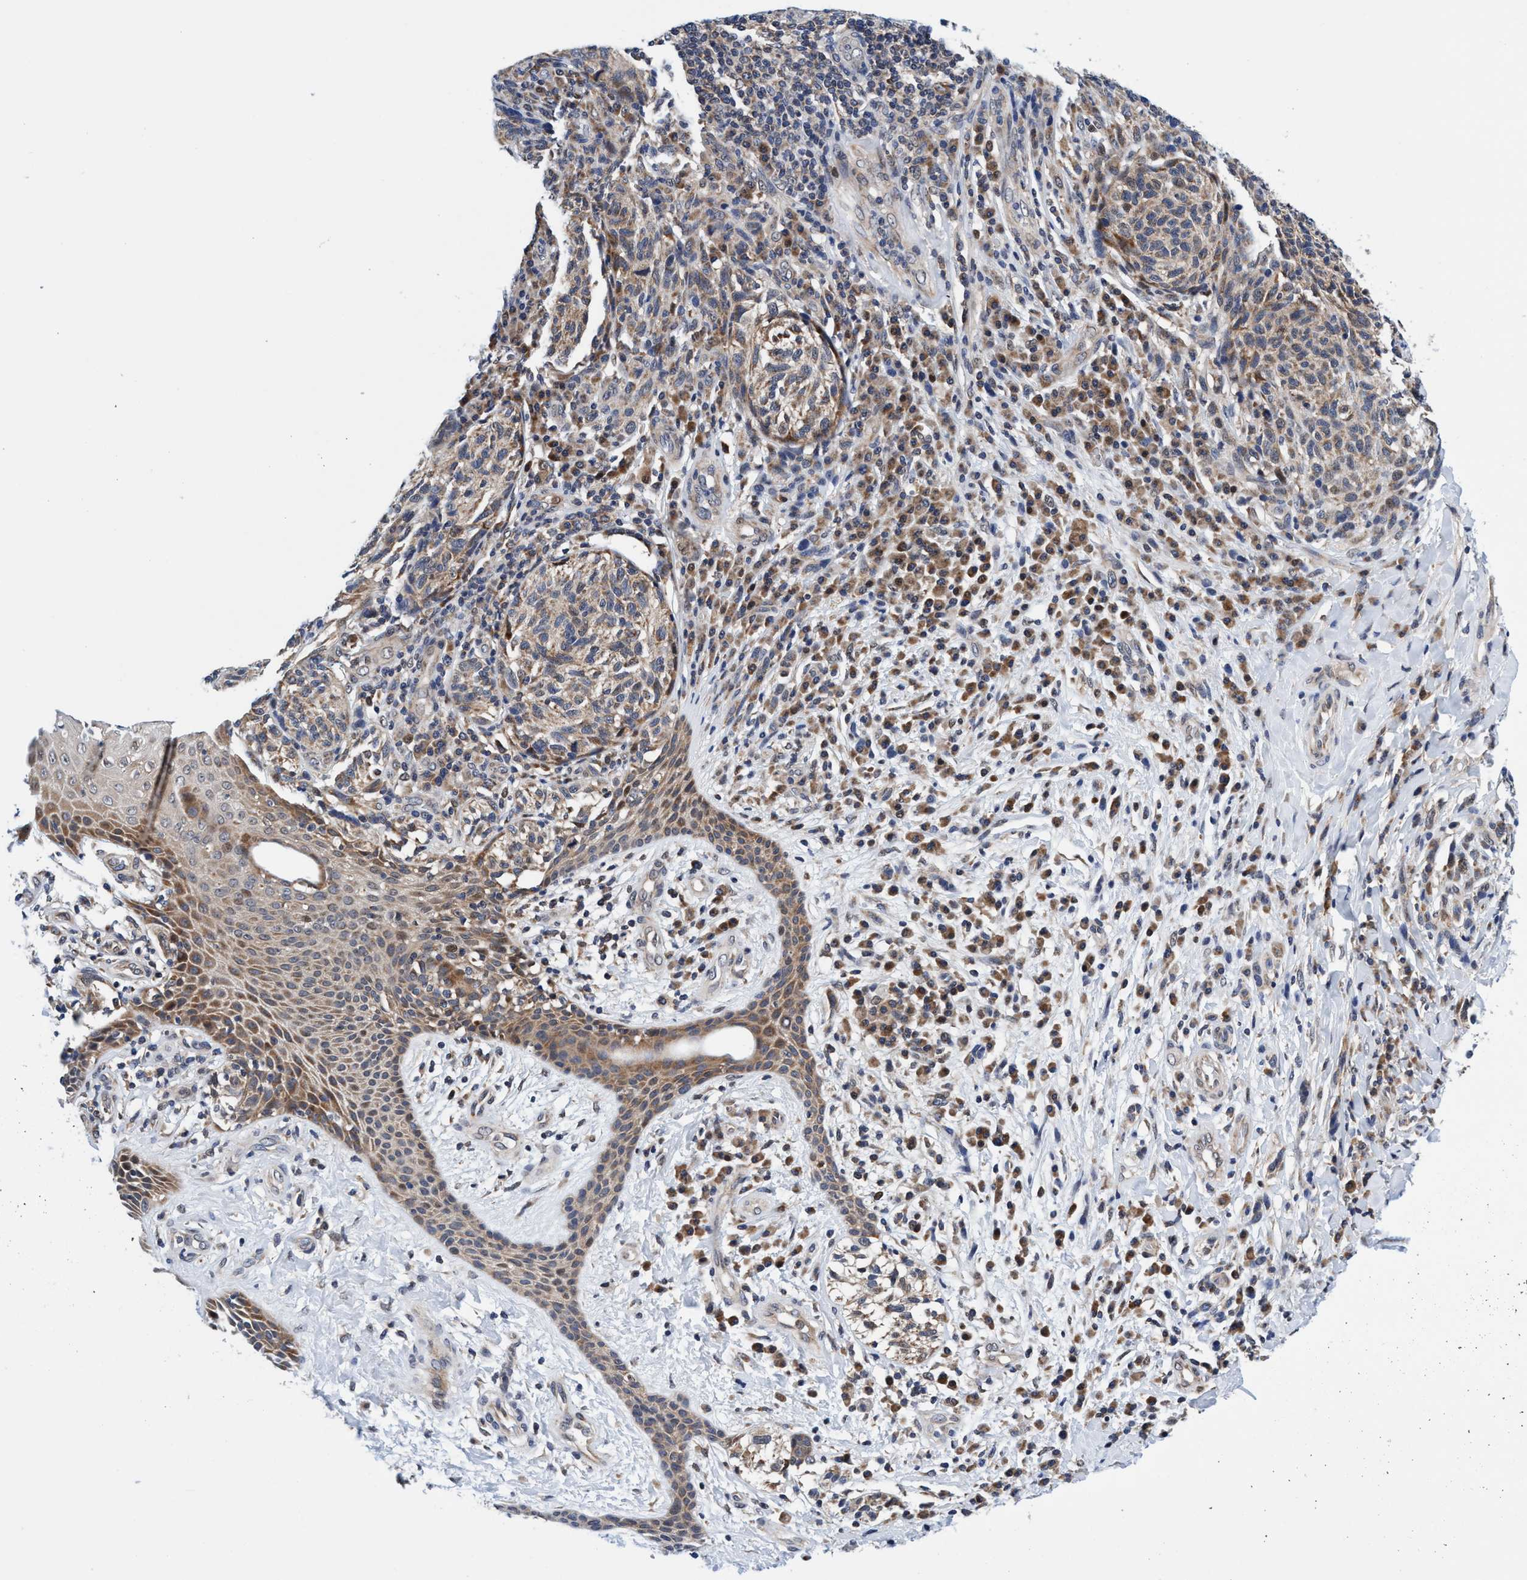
{"staining": {"intensity": "weak", "quantity": ">75%", "location": "cytoplasmic/membranous"}, "tissue": "melanoma", "cell_type": "Tumor cells", "image_type": "cancer", "snomed": [{"axis": "morphology", "description": "Malignant melanoma, NOS"}, {"axis": "topography", "description": "Skin"}], "caption": "Weak cytoplasmic/membranous protein expression is present in about >75% of tumor cells in malignant melanoma. (IHC, brightfield microscopy, high magnification).", "gene": "AGAP2", "patient": {"sex": "female", "age": 73}}